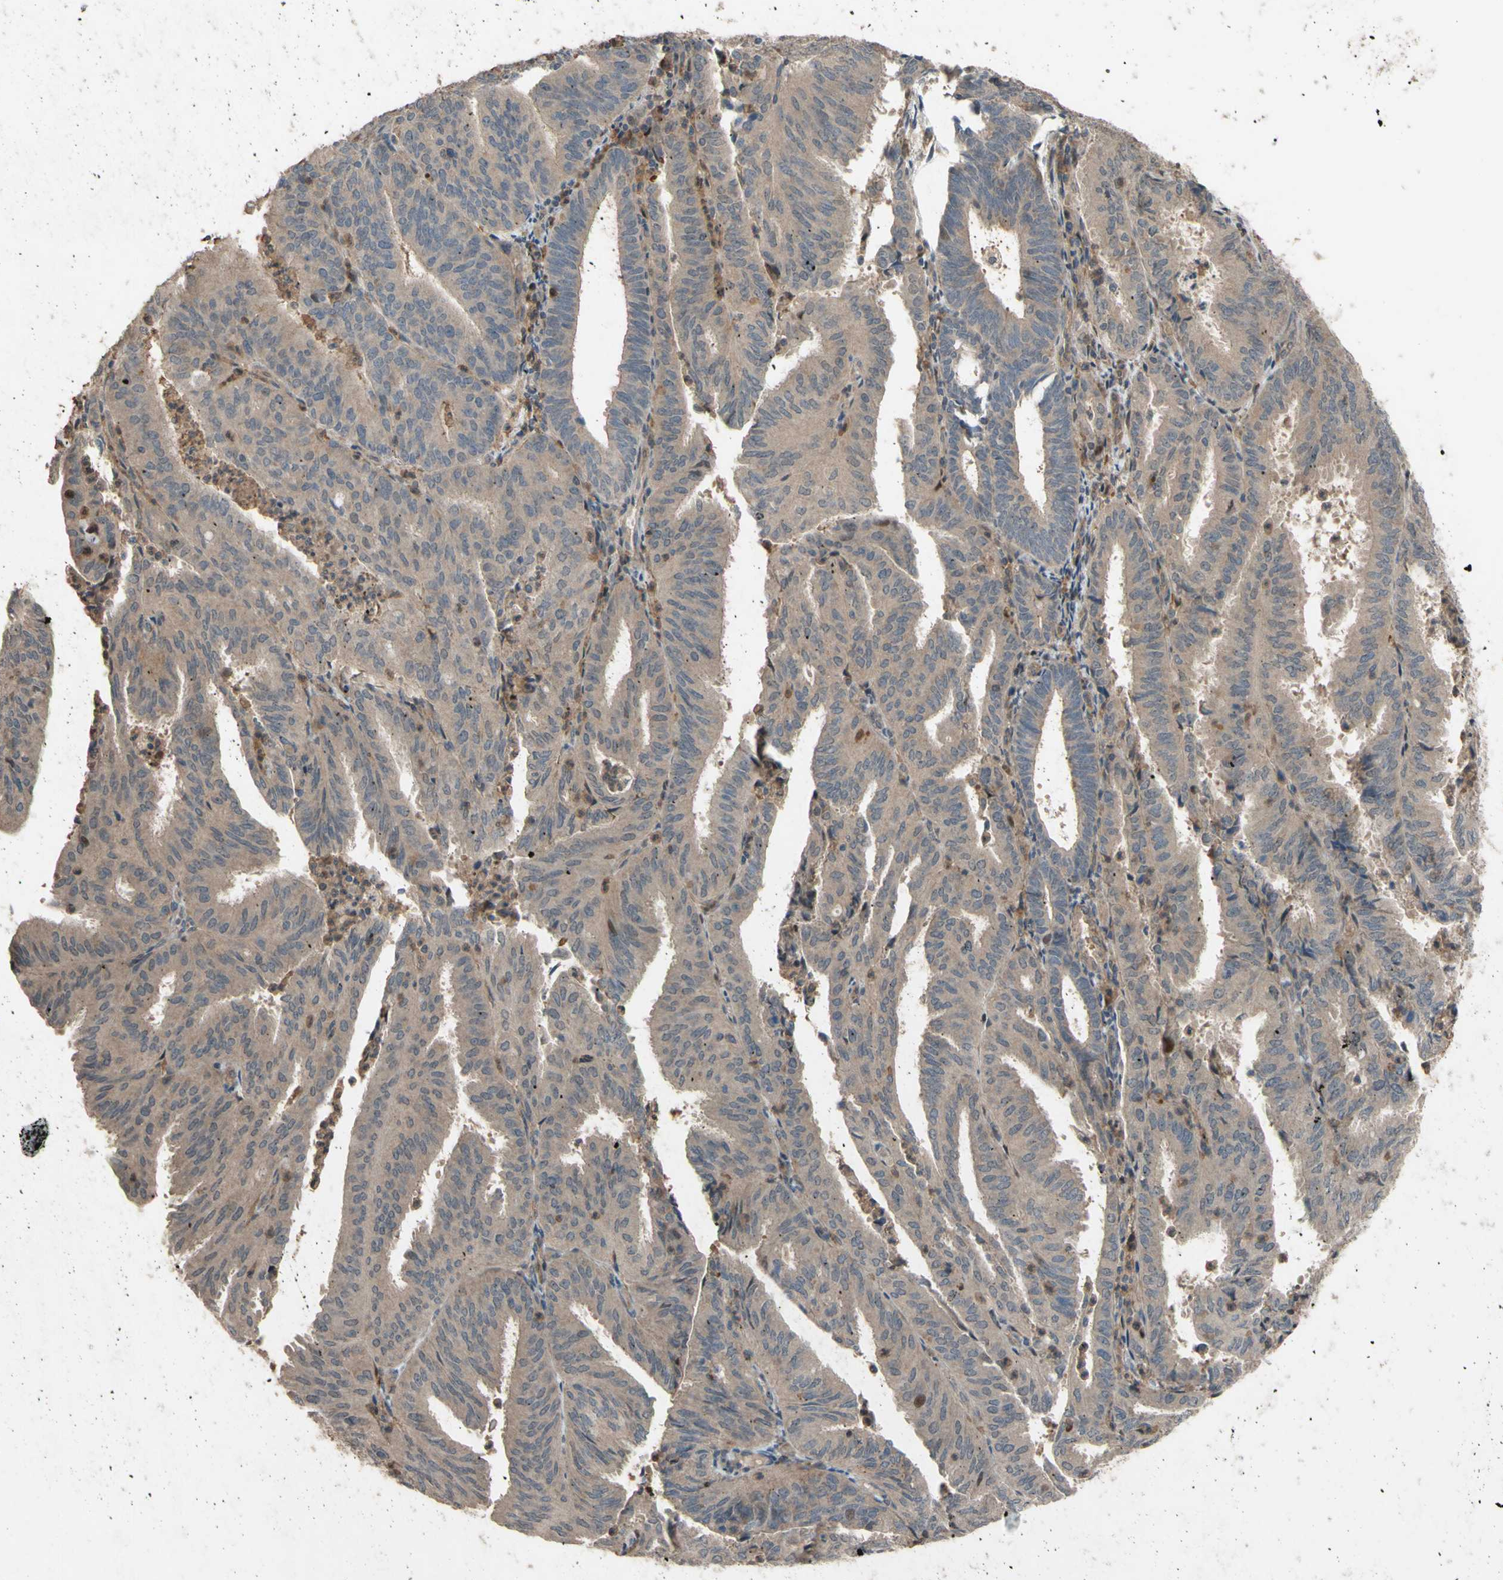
{"staining": {"intensity": "weak", "quantity": ">75%", "location": "cytoplasmic/membranous"}, "tissue": "endometrial cancer", "cell_type": "Tumor cells", "image_type": "cancer", "snomed": [{"axis": "morphology", "description": "Adenocarcinoma, NOS"}, {"axis": "topography", "description": "Uterus"}], "caption": "Adenocarcinoma (endometrial) was stained to show a protein in brown. There is low levels of weak cytoplasmic/membranous positivity in approximately >75% of tumor cells.", "gene": "SHROOM4", "patient": {"sex": "female", "age": 60}}